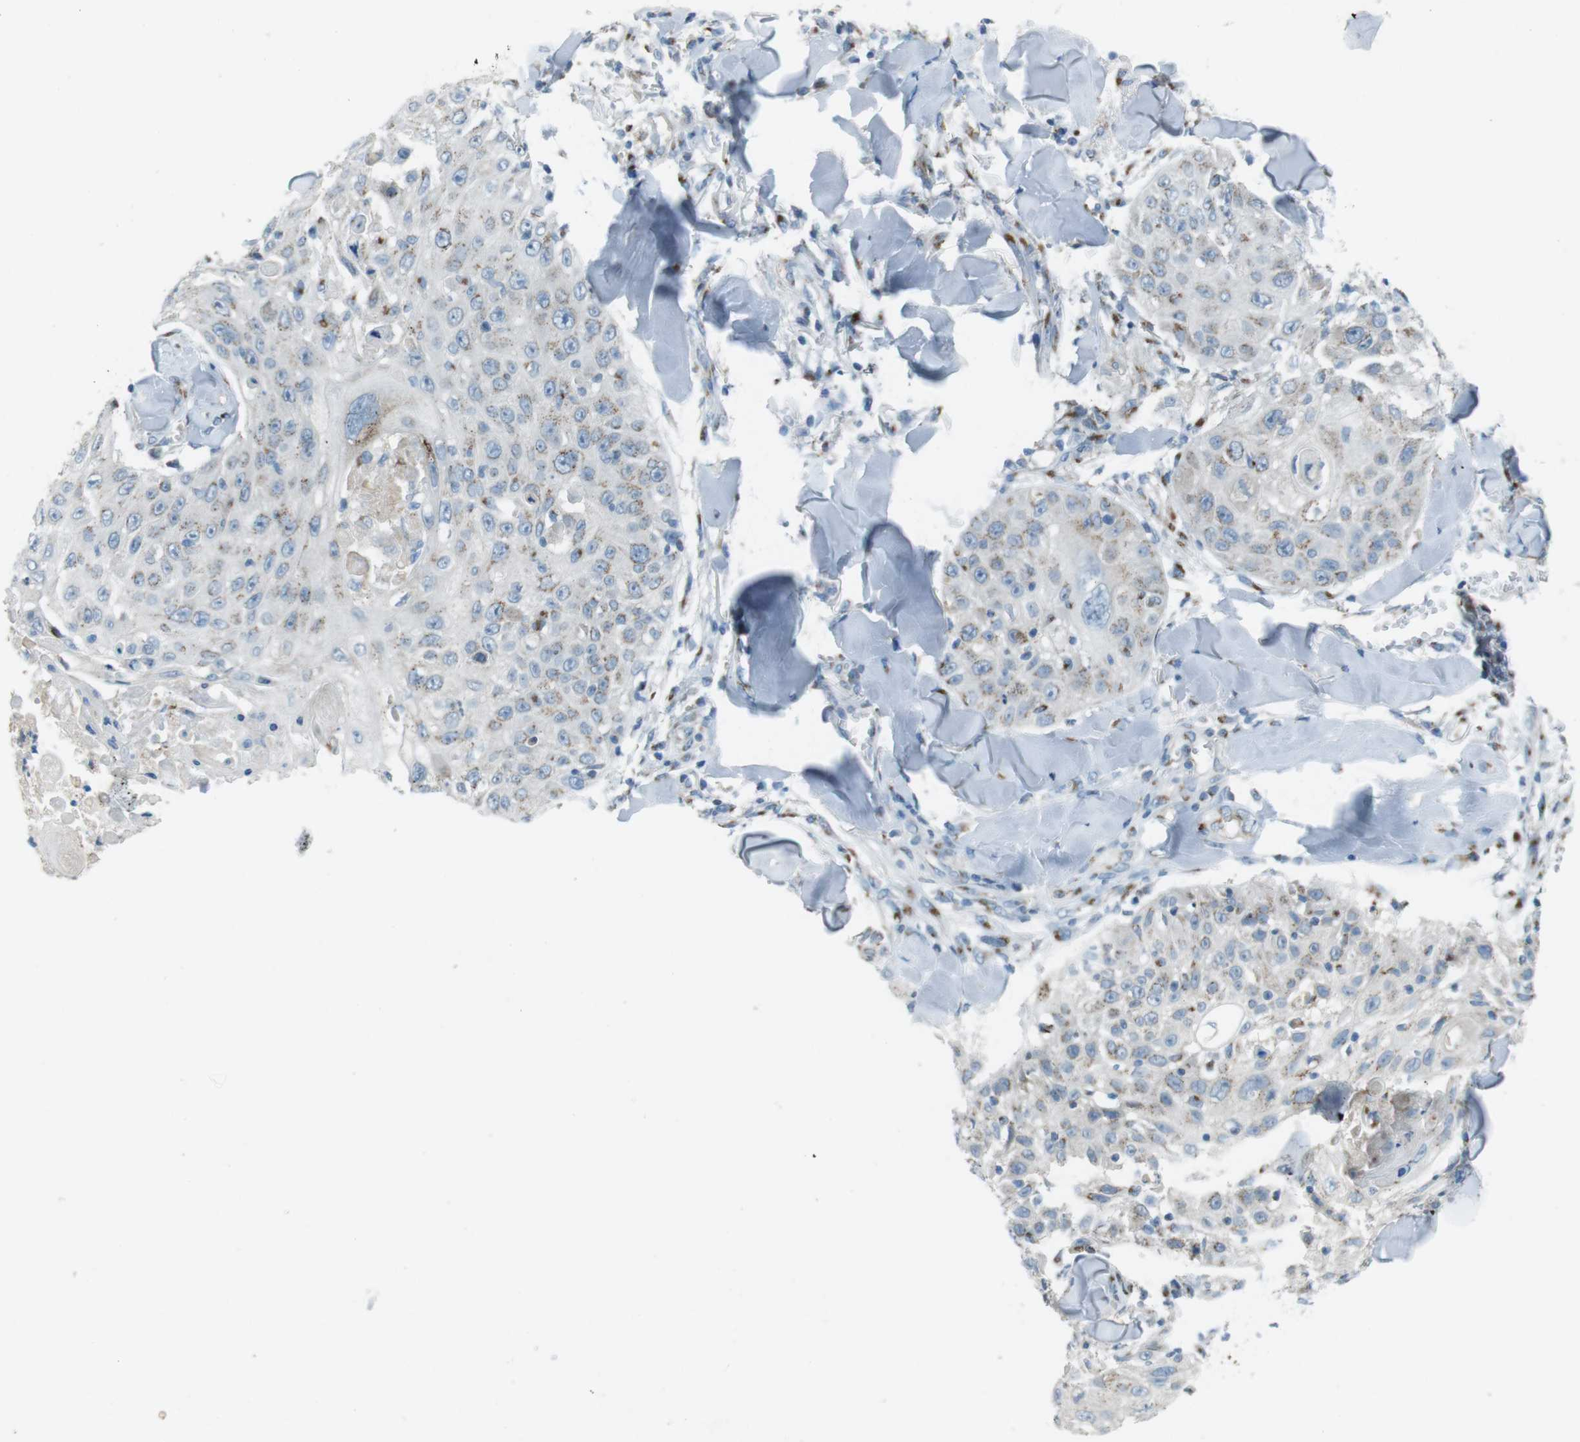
{"staining": {"intensity": "weak", "quantity": "25%-75%", "location": "cytoplasmic/membranous"}, "tissue": "skin cancer", "cell_type": "Tumor cells", "image_type": "cancer", "snomed": [{"axis": "morphology", "description": "Squamous cell carcinoma, NOS"}, {"axis": "topography", "description": "Skin"}], "caption": "Brown immunohistochemical staining in skin squamous cell carcinoma shows weak cytoplasmic/membranous positivity in approximately 25%-75% of tumor cells.", "gene": "TXNDC15", "patient": {"sex": "male", "age": 86}}